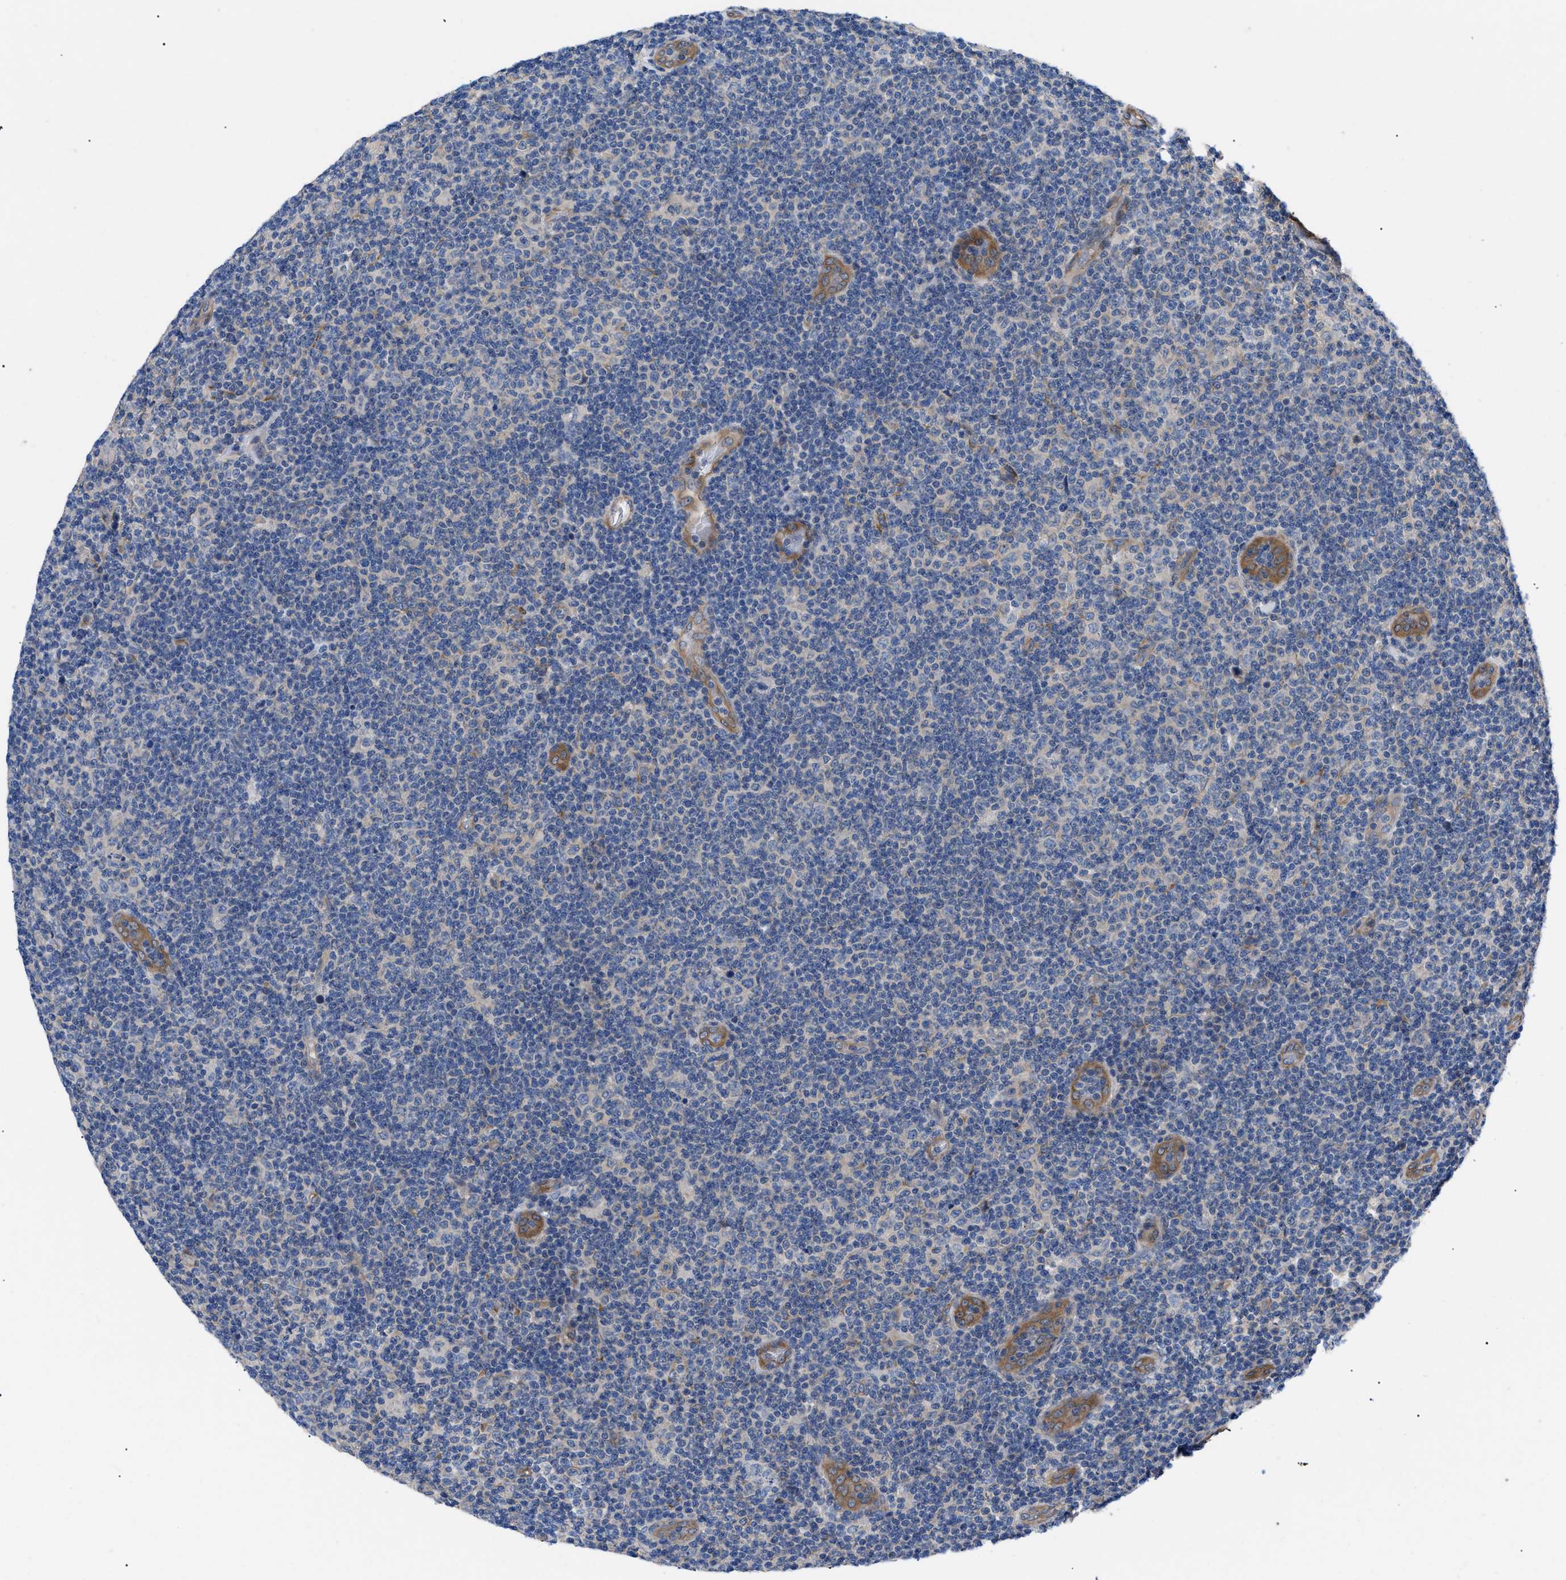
{"staining": {"intensity": "negative", "quantity": "none", "location": "none"}, "tissue": "lymphoma", "cell_type": "Tumor cells", "image_type": "cancer", "snomed": [{"axis": "morphology", "description": "Malignant lymphoma, non-Hodgkin's type, Low grade"}, {"axis": "topography", "description": "Lymph node"}], "caption": "Human low-grade malignant lymphoma, non-Hodgkin's type stained for a protein using immunohistochemistry (IHC) reveals no positivity in tumor cells.", "gene": "HSPB8", "patient": {"sex": "male", "age": 83}}